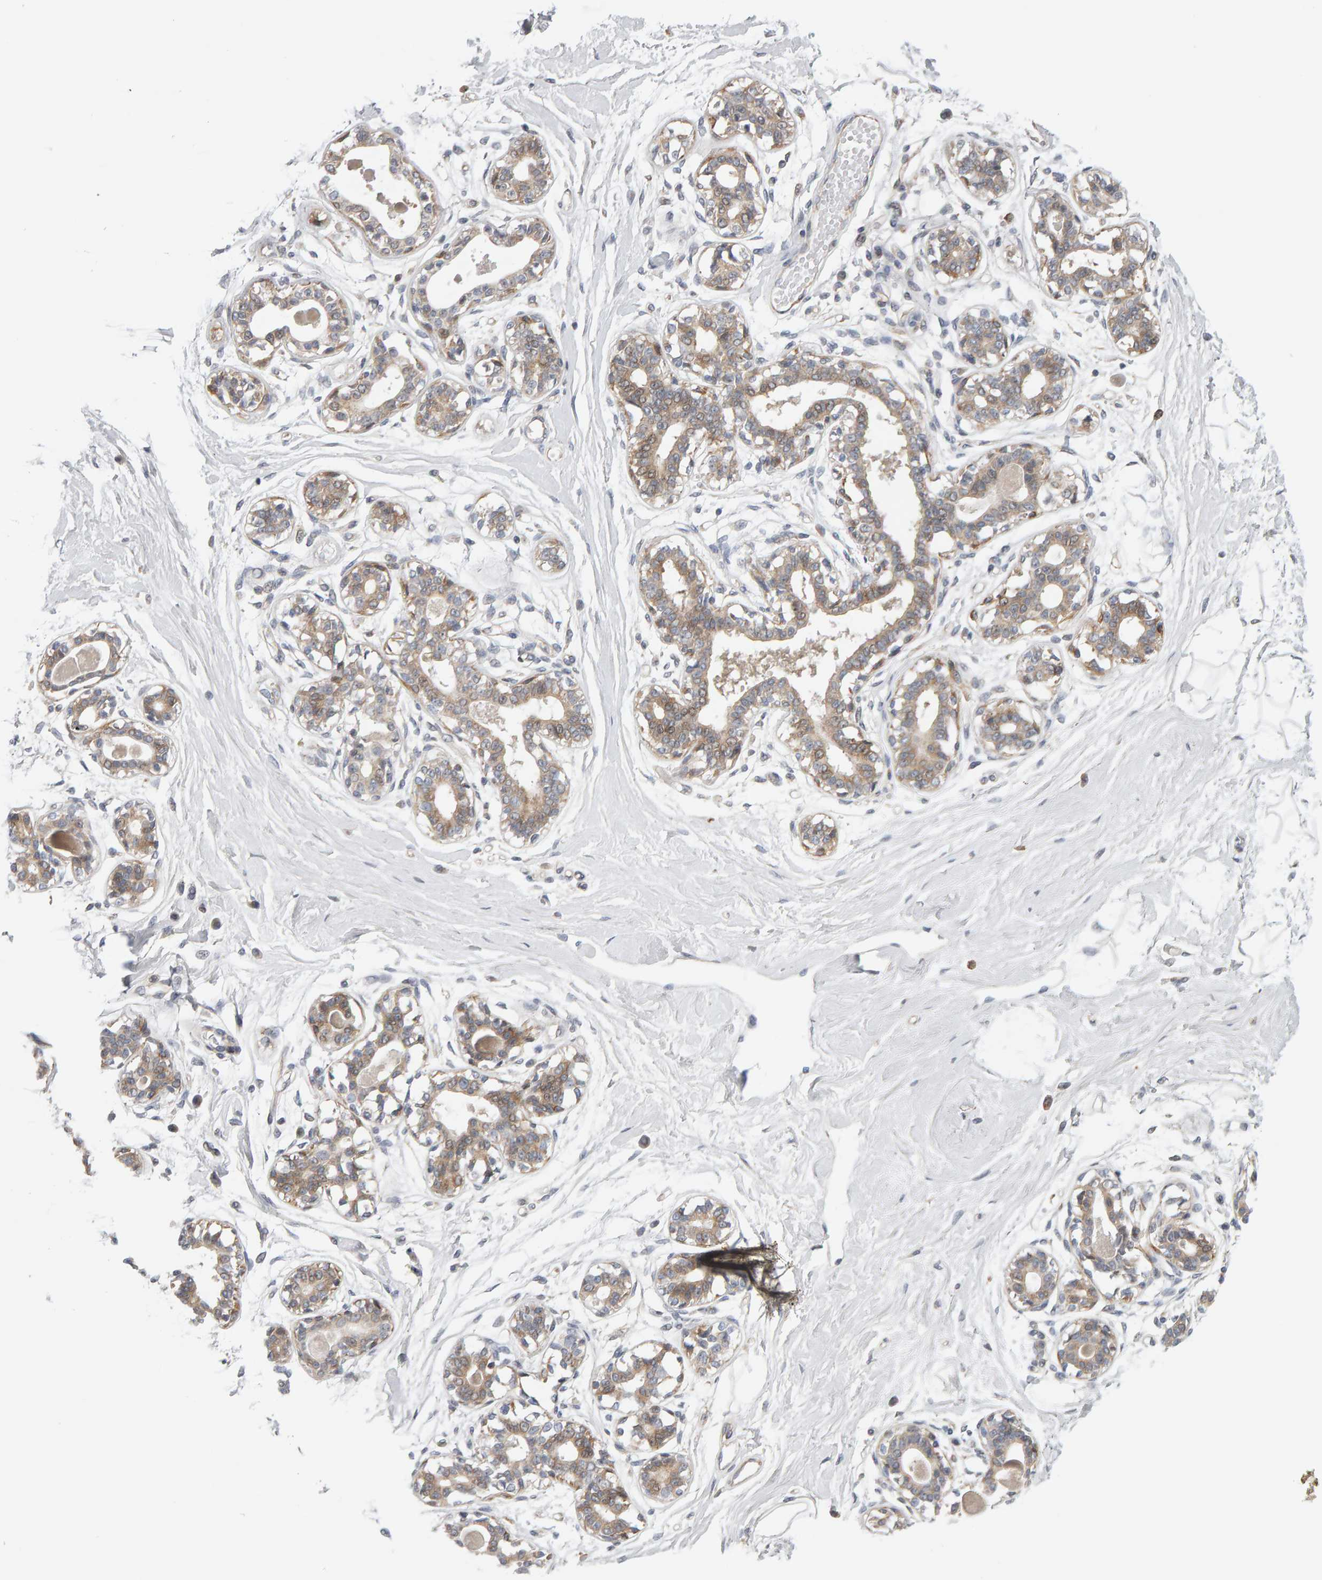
{"staining": {"intensity": "negative", "quantity": "none", "location": "none"}, "tissue": "breast", "cell_type": "Adipocytes", "image_type": "normal", "snomed": [{"axis": "morphology", "description": "Normal tissue, NOS"}, {"axis": "topography", "description": "Breast"}], "caption": "The histopathology image displays no significant positivity in adipocytes of breast.", "gene": "MSRA", "patient": {"sex": "female", "age": 45}}